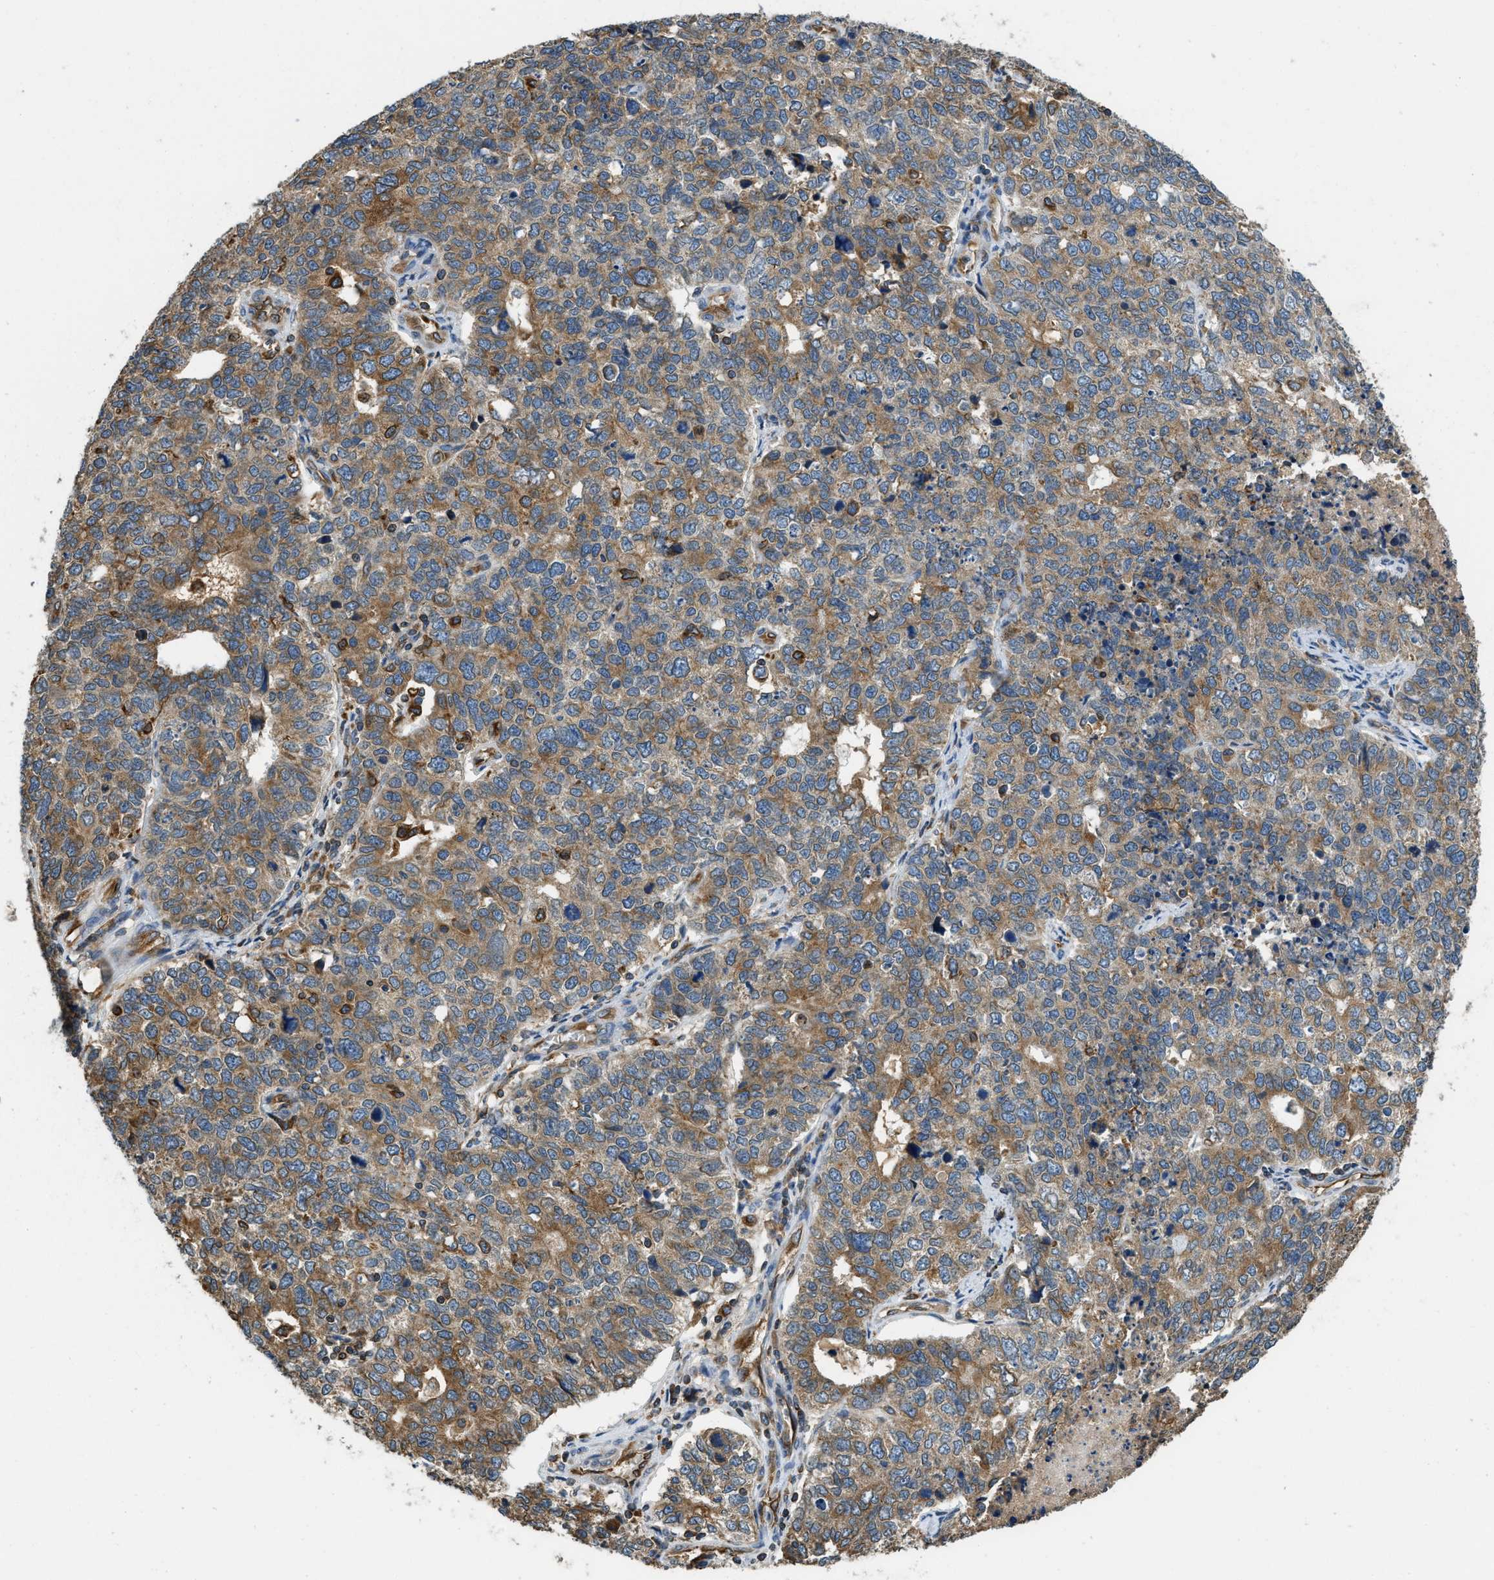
{"staining": {"intensity": "moderate", "quantity": ">75%", "location": "cytoplasmic/membranous"}, "tissue": "cervical cancer", "cell_type": "Tumor cells", "image_type": "cancer", "snomed": [{"axis": "morphology", "description": "Squamous cell carcinoma, NOS"}, {"axis": "topography", "description": "Cervix"}], "caption": "Protein analysis of cervical squamous cell carcinoma tissue exhibits moderate cytoplasmic/membranous positivity in approximately >75% of tumor cells.", "gene": "BCAP31", "patient": {"sex": "female", "age": 63}}